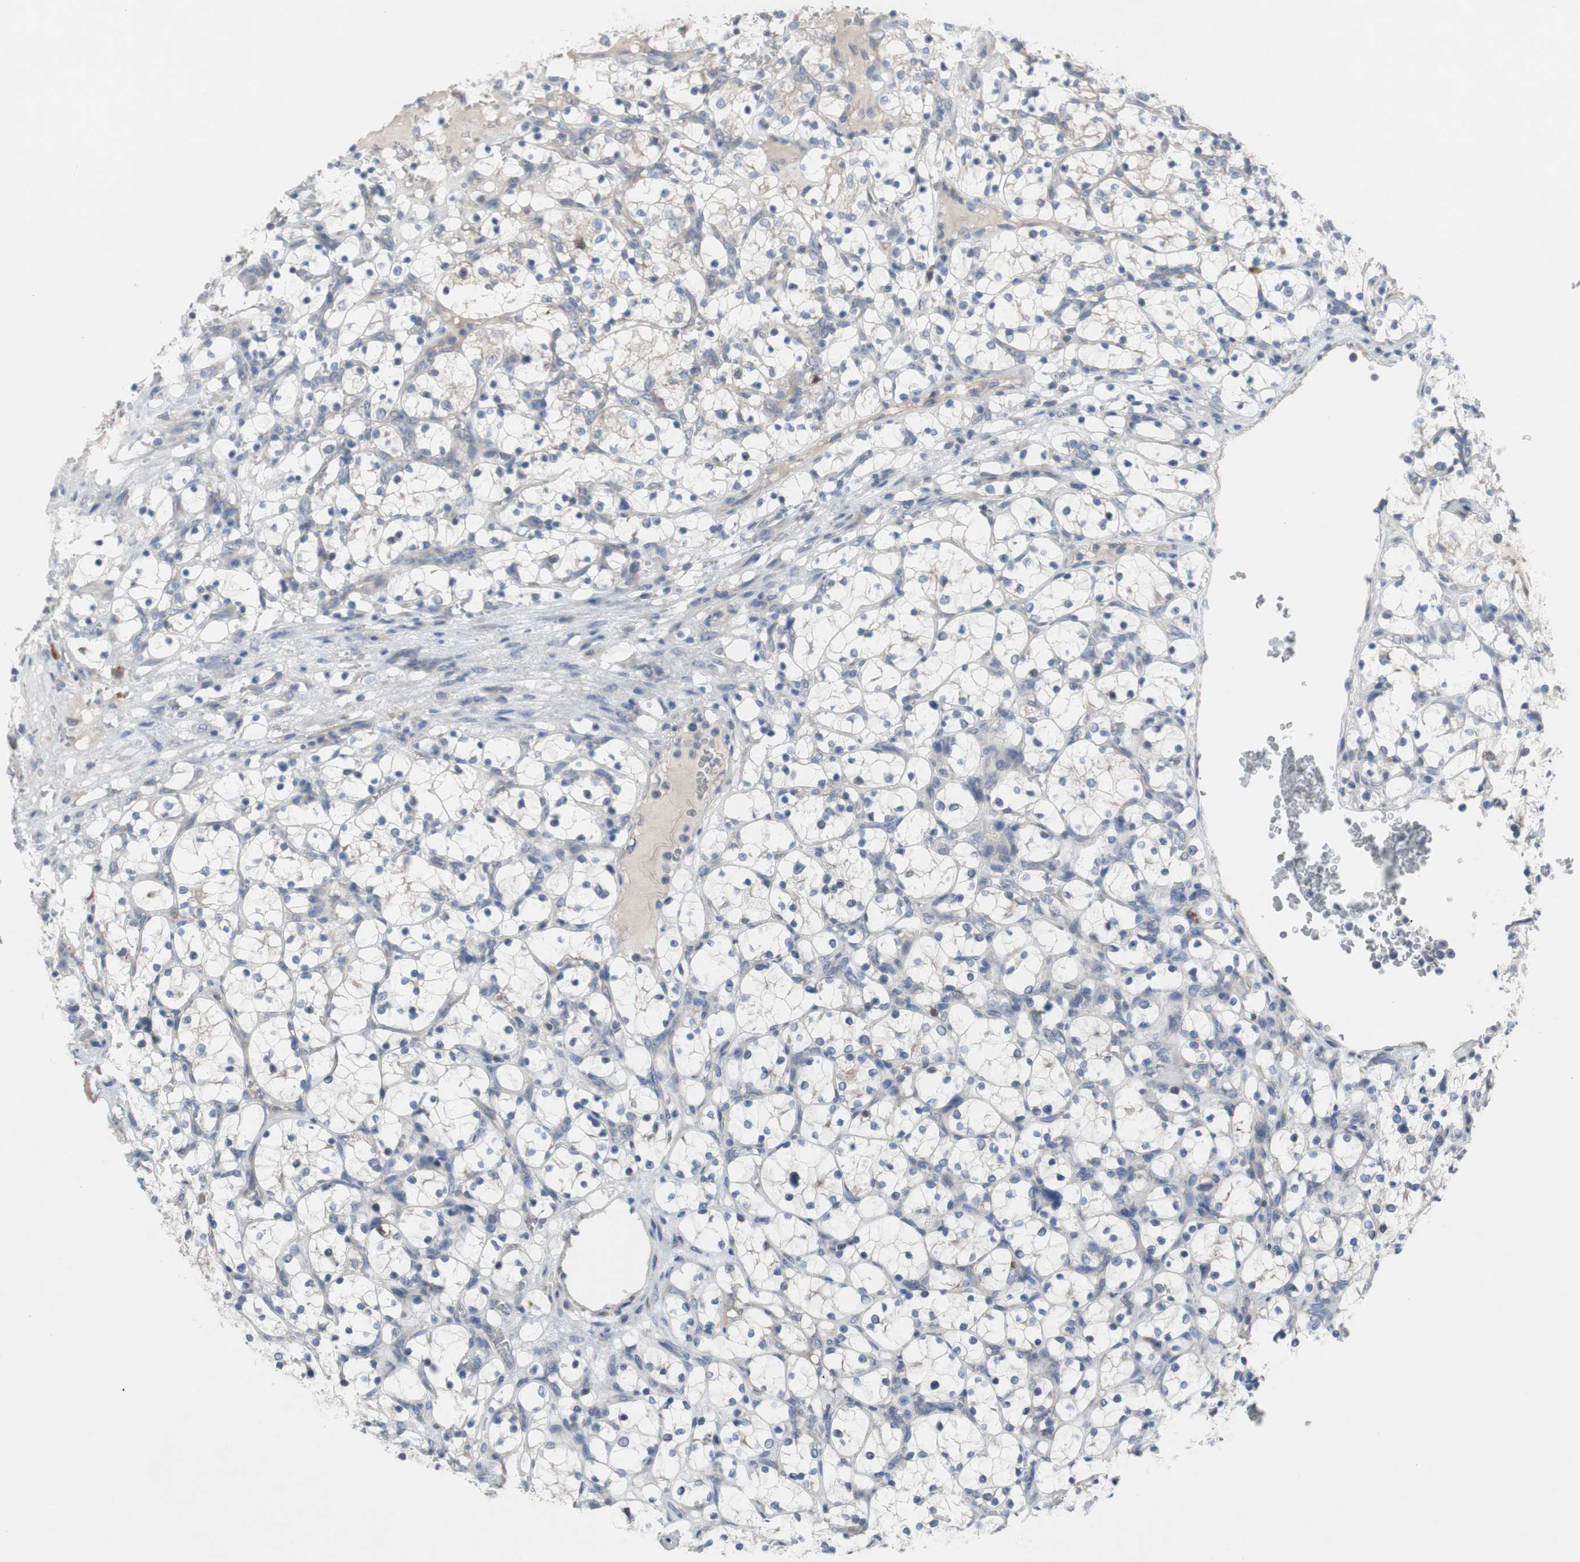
{"staining": {"intensity": "negative", "quantity": "none", "location": "none"}, "tissue": "renal cancer", "cell_type": "Tumor cells", "image_type": "cancer", "snomed": [{"axis": "morphology", "description": "Adenocarcinoma, NOS"}, {"axis": "topography", "description": "Kidney"}], "caption": "A high-resolution histopathology image shows immunohistochemistry (IHC) staining of renal cancer (adenocarcinoma), which reveals no significant positivity in tumor cells.", "gene": "TTC14", "patient": {"sex": "female", "age": 69}}